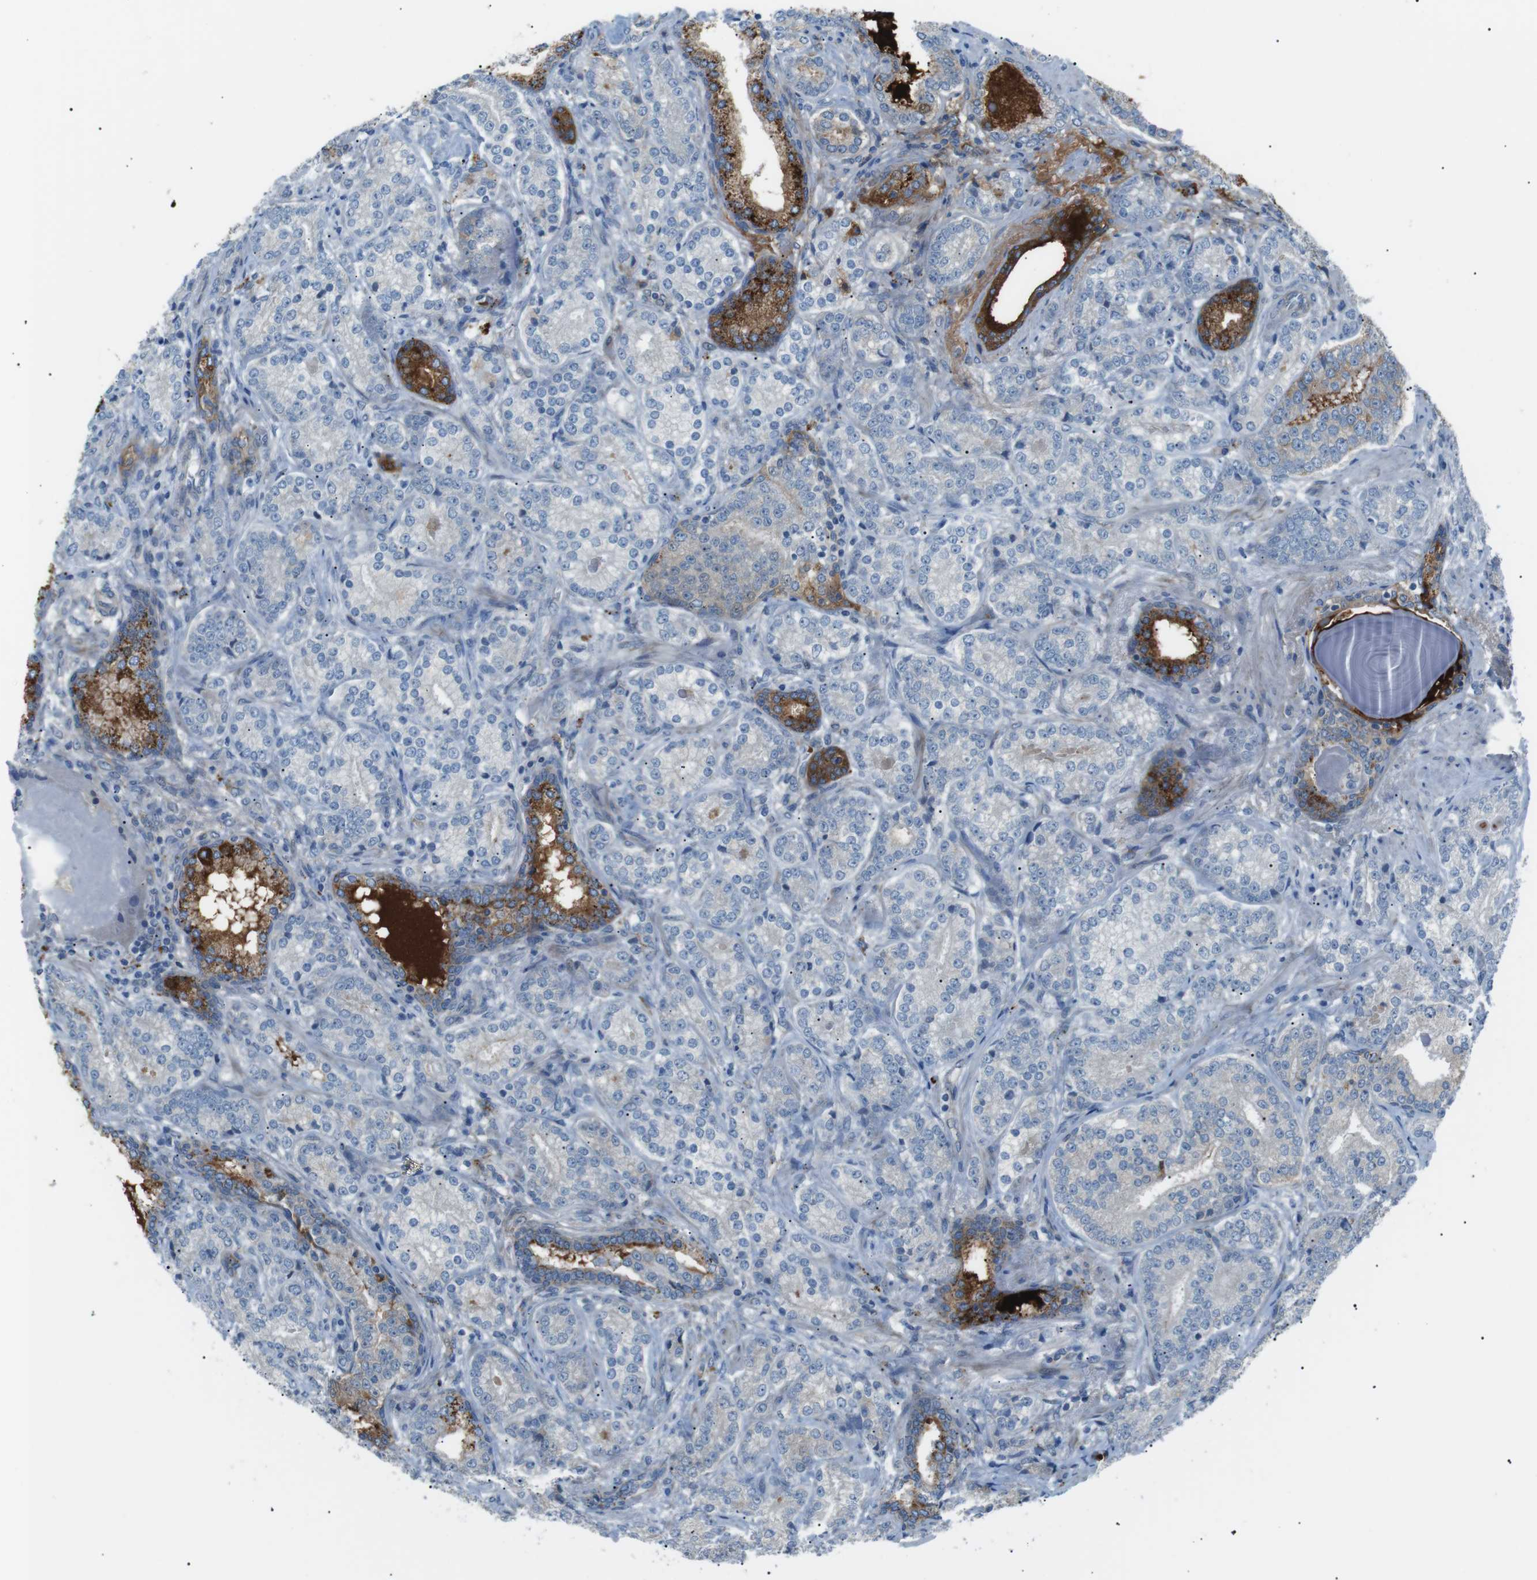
{"staining": {"intensity": "negative", "quantity": "none", "location": "none"}, "tissue": "prostate cancer", "cell_type": "Tumor cells", "image_type": "cancer", "snomed": [{"axis": "morphology", "description": "Adenocarcinoma, High grade"}, {"axis": "topography", "description": "Prostate"}], "caption": "Protein analysis of prostate cancer exhibits no significant expression in tumor cells.", "gene": "B4GALNT2", "patient": {"sex": "male", "age": 61}}